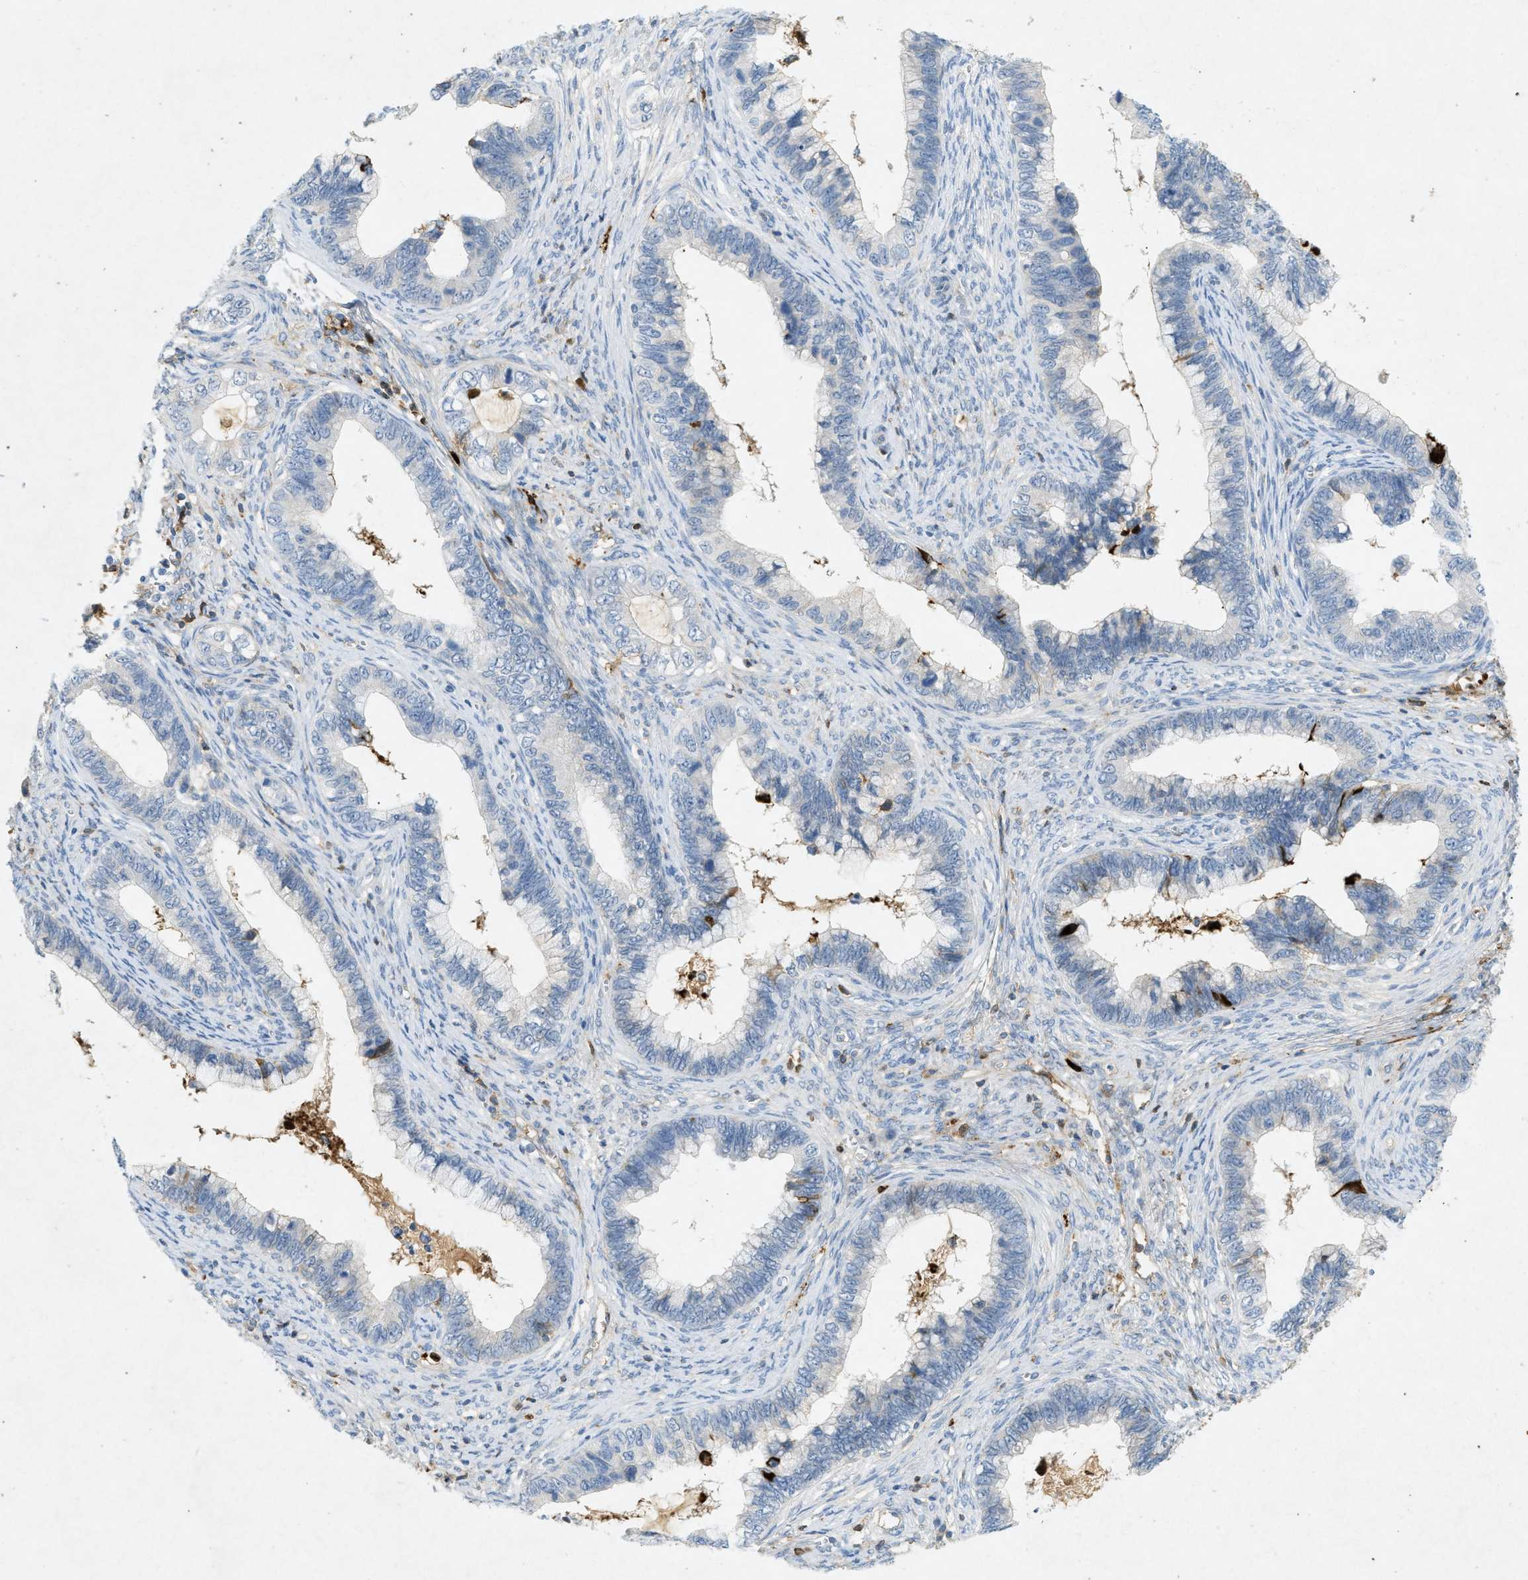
{"staining": {"intensity": "weak", "quantity": "<25%", "location": "cytoplasmic/membranous"}, "tissue": "cervical cancer", "cell_type": "Tumor cells", "image_type": "cancer", "snomed": [{"axis": "morphology", "description": "Adenocarcinoma, NOS"}, {"axis": "topography", "description": "Cervix"}], "caption": "Tumor cells are negative for protein expression in human cervical cancer. (DAB (3,3'-diaminobenzidine) immunohistochemistry (IHC) with hematoxylin counter stain).", "gene": "F2", "patient": {"sex": "female", "age": 44}}